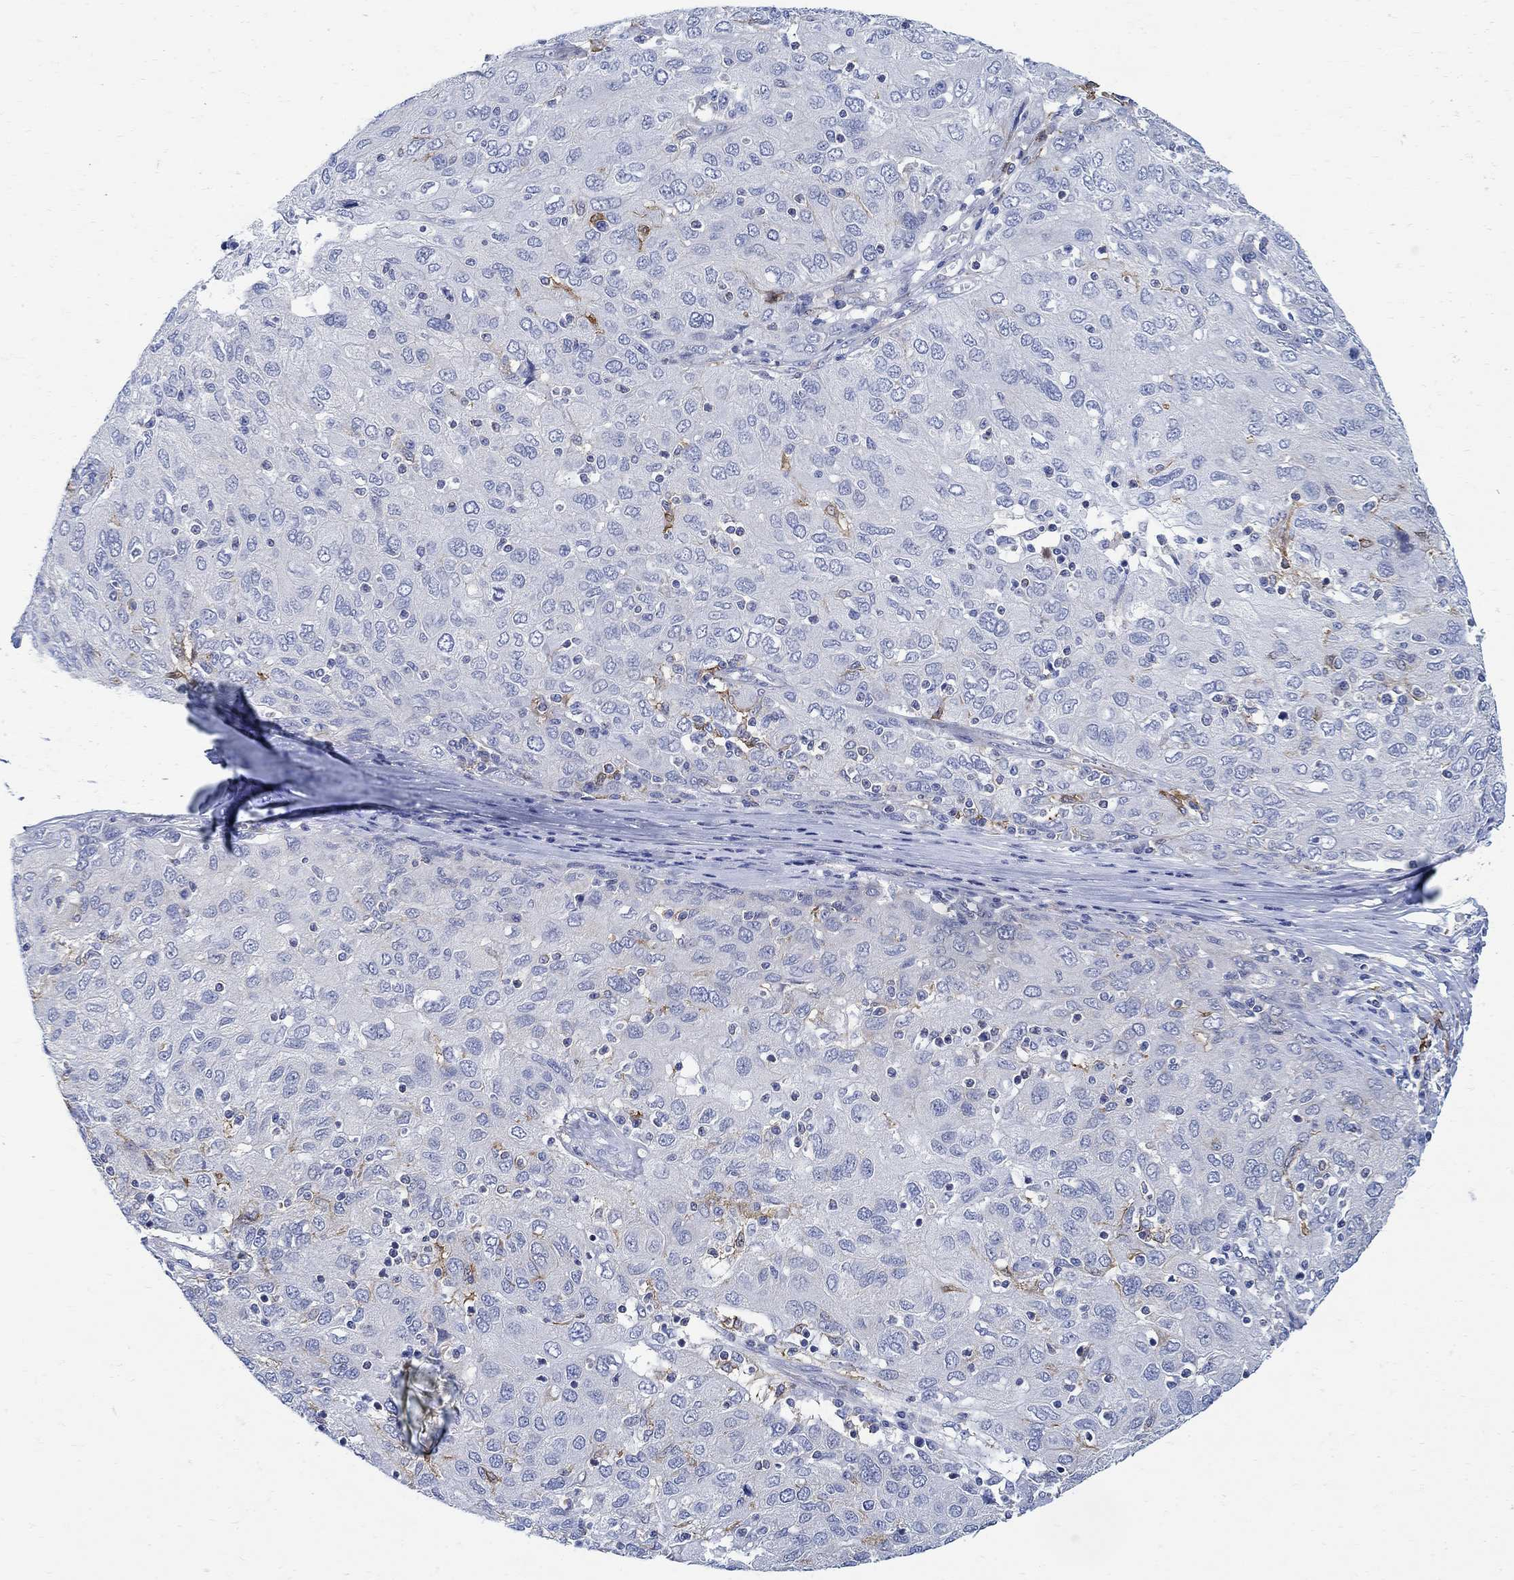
{"staining": {"intensity": "negative", "quantity": "none", "location": "none"}, "tissue": "ovarian cancer", "cell_type": "Tumor cells", "image_type": "cancer", "snomed": [{"axis": "morphology", "description": "Carcinoma, endometroid"}, {"axis": "topography", "description": "Ovary"}], "caption": "IHC histopathology image of human ovarian cancer stained for a protein (brown), which displays no positivity in tumor cells.", "gene": "PHF21B", "patient": {"sex": "female", "age": 50}}